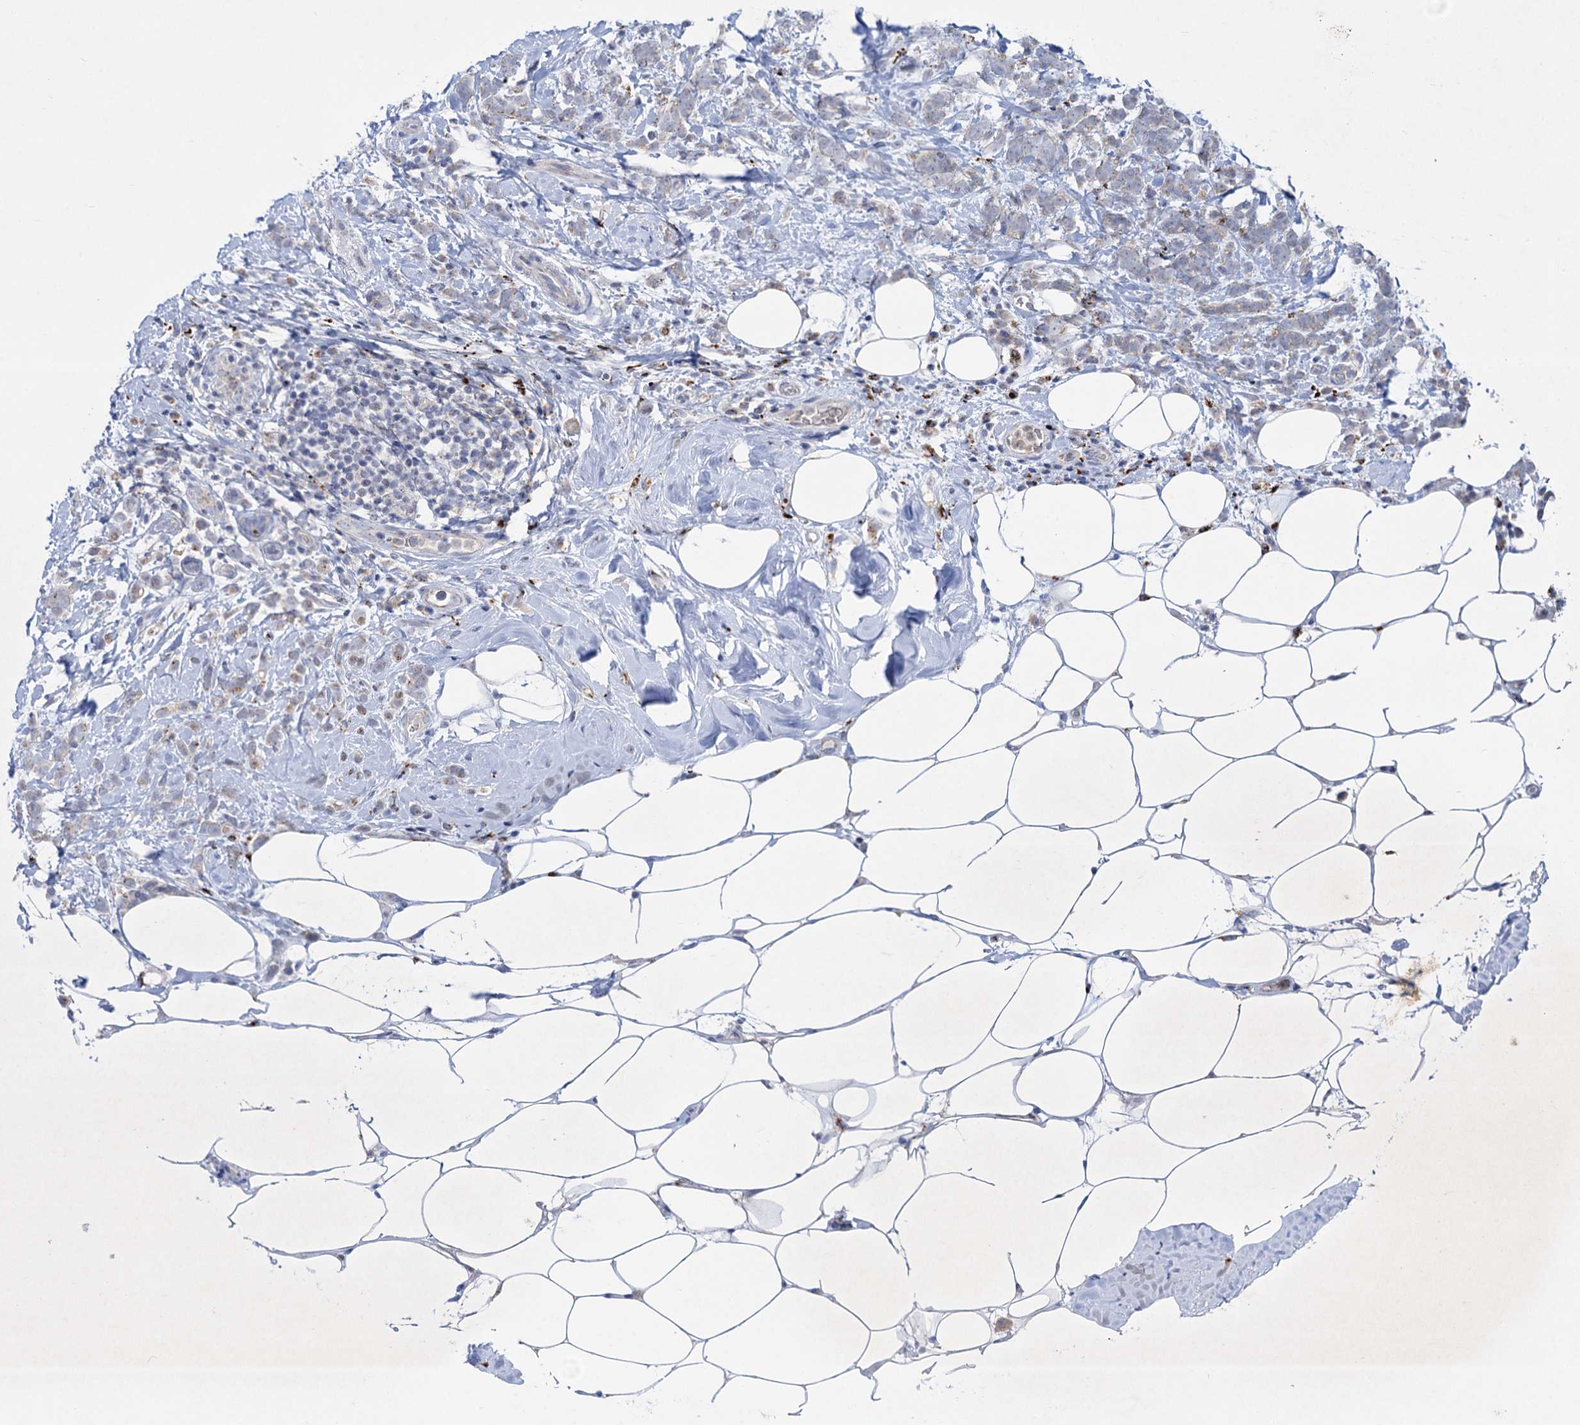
{"staining": {"intensity": "negative", "quantity": "none", "location": "none"}, "tissue": "breast cancer", "cell_type": "Tumor cells", "image_type": "cancer", "snomed": [{"axis": "morphology", "description": "Lobular carcinoma"}, {"axis": "topography", "description": "Breast"}], "caption": "Immunohistochemistry (IHC) histopathology image of breast lobular carcinoma stained for a protein (brown), which demonstrates no expression in tumor cells.", "gene": "ANKS3", "patient": {"sex": "female", "age": 58}}